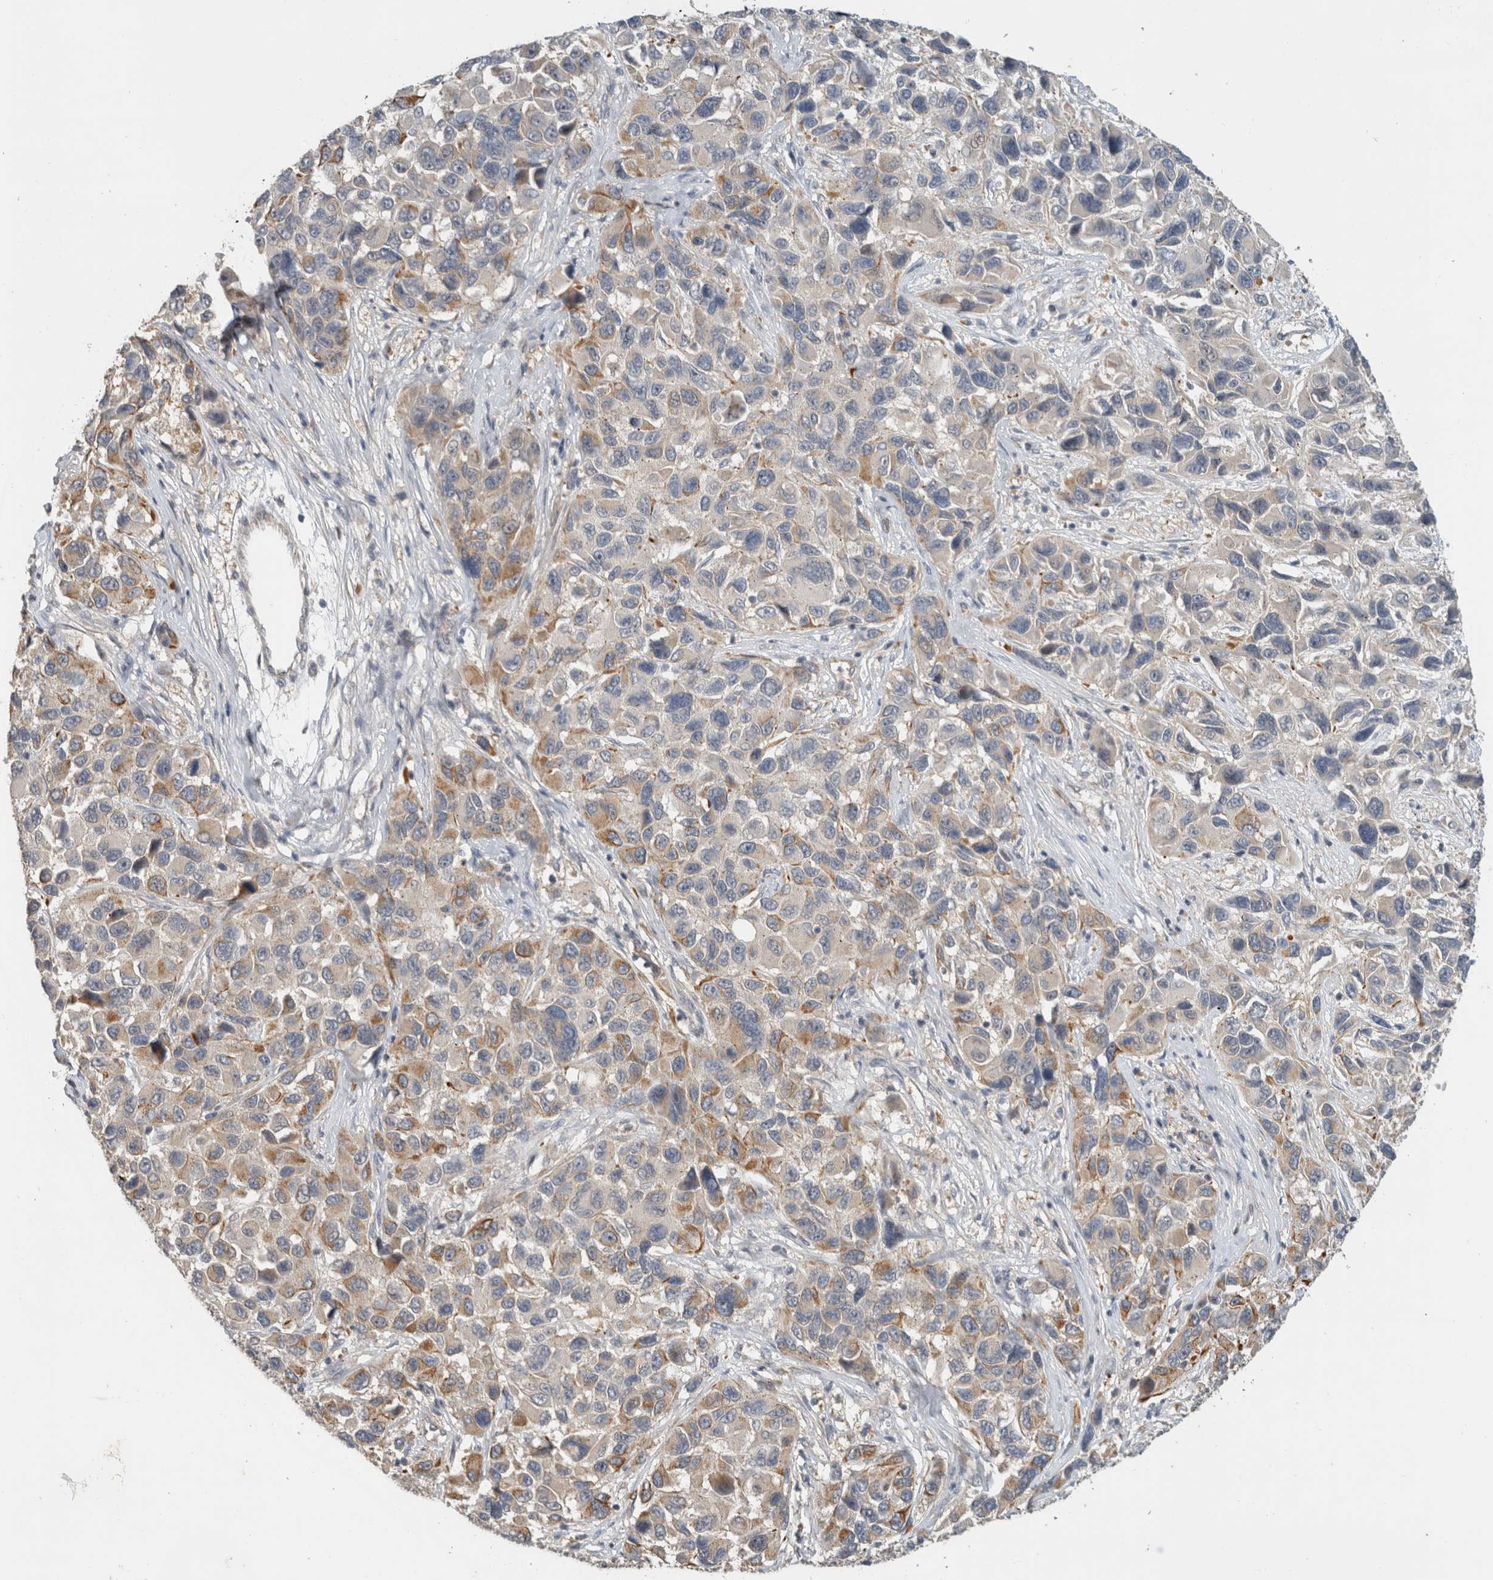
{"staining": {"intensity": "moderate", "quantity": "<25%", "location": "cytoplasmic/membranous"}, "tissue": "melanoma", "cell_type": "Tumor cells", "image_type": "cancer", "snomed": [{"axis": "morphology", "description": "Malignant melanoma, NOS"}, {"axis": "topography", "description": "Skin"}], "caption": "Malignant melanoma tissue exhibits moderate cytoplasmic/membranous staining in about <25% of tumor cells Using DAB (3,3'-diaminobenzidine) (brown) and hematoxylin (blue) stains, captured at high magnification using brightfield microscopy.", "gene": "ERCC6L2", "patient": {"sex": "male", "age": 53}}